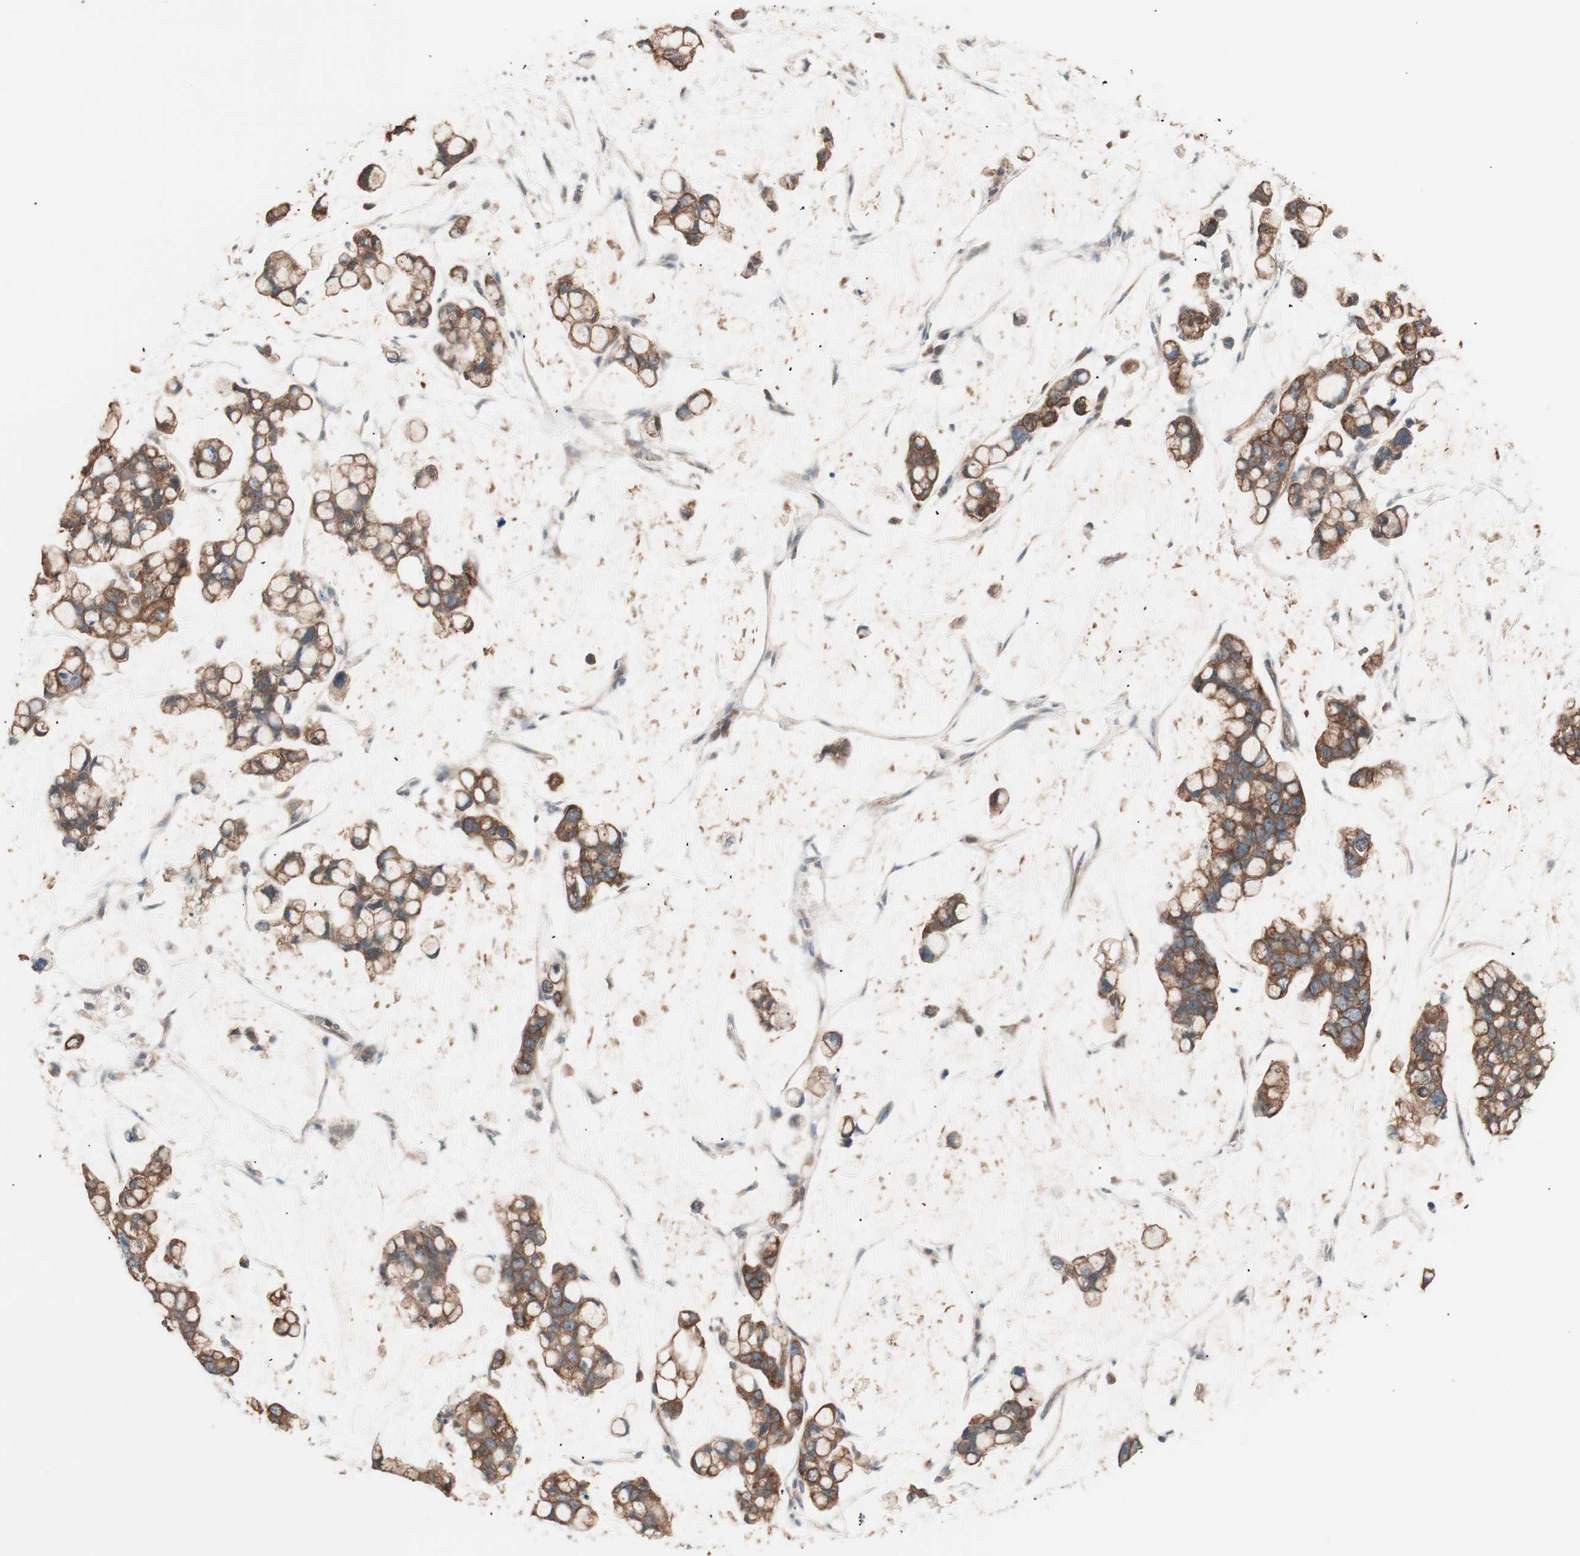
{"staining": {"intensity": "strong", "quantity": ">75%", "location": "cytoplasmic/membranous"}, "tissue": "stomach cancer", "cell_type": "Tumor cells", "image_type": "cancer", "snomed": [{"axis": "morphology", "description": "Adenocarcinoma, NOS"}, {"axis": "topography", "description": "Stomach, lower"}], "caption": "Tumor cells show strong cytoplasmic/membranous positivity in about >75% of cells in adenocarcinoma (stomach). (DAB (3,3'-diaminobenzidine) IHC, brown staining for protein, blue staining for nuclei).", "gene": "TSG101", "patient": {"sex": "male", "age": 84}}